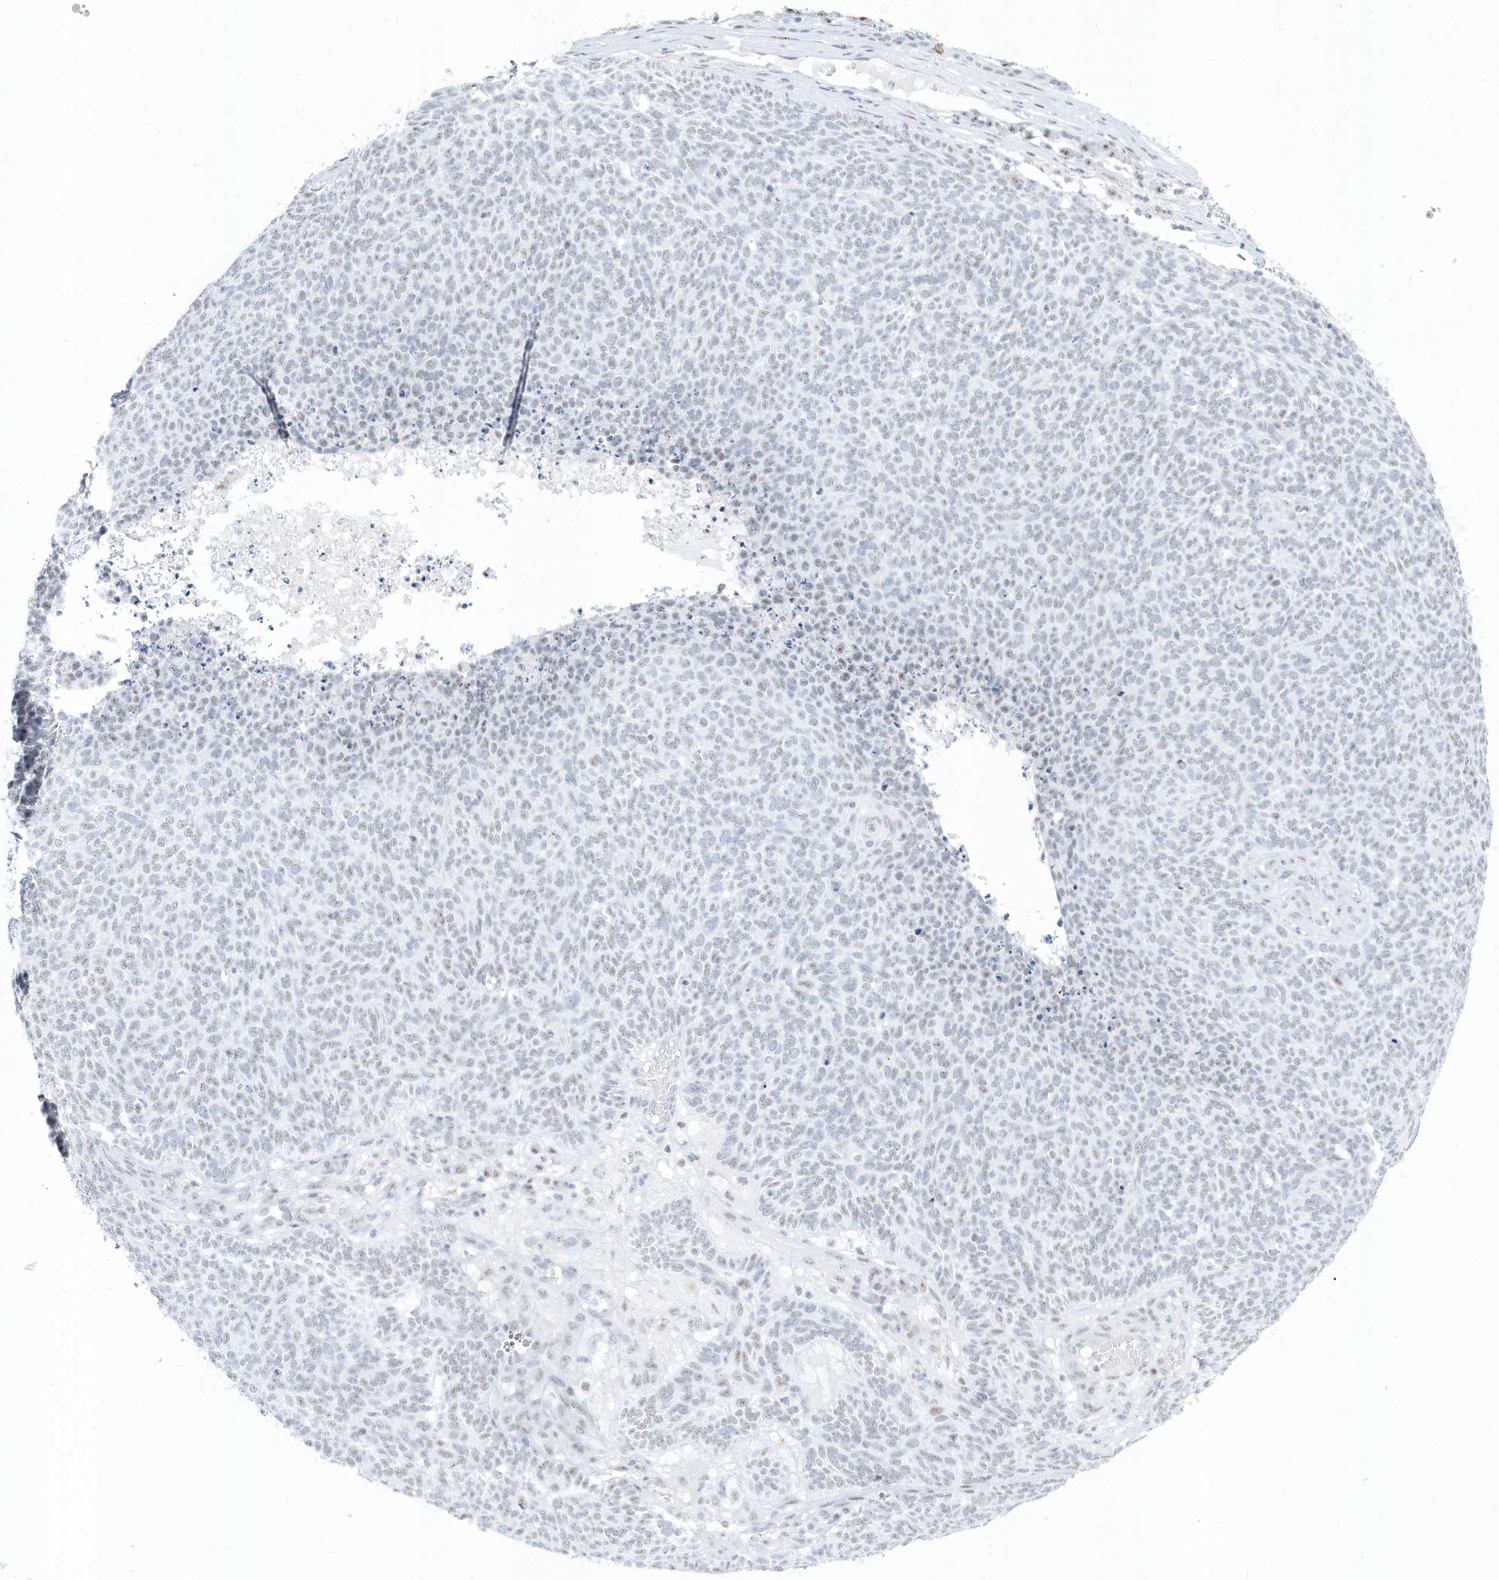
{"staining": {"intensity": "negative", "quantity": "none", "location": "none"}, "tissue": "skin cancer", "cell_type": "Tumor cells", "image_type": "cancer", "snomed": [{"axis": "morphology", "description": "Squamous cell carcinoma, NOS"}, {"axis": "topography", "description": "Skin"}], "caption": "High magnification brightfield microscopy of skin cancer (squamous cell carcinoma) stained with DAB (brown) and counterstained with hematoxylin (blue): tumor cells show no significant expression.", "gene": "PLEKHN1", "patient": {"sex": "female", "age": 90}}